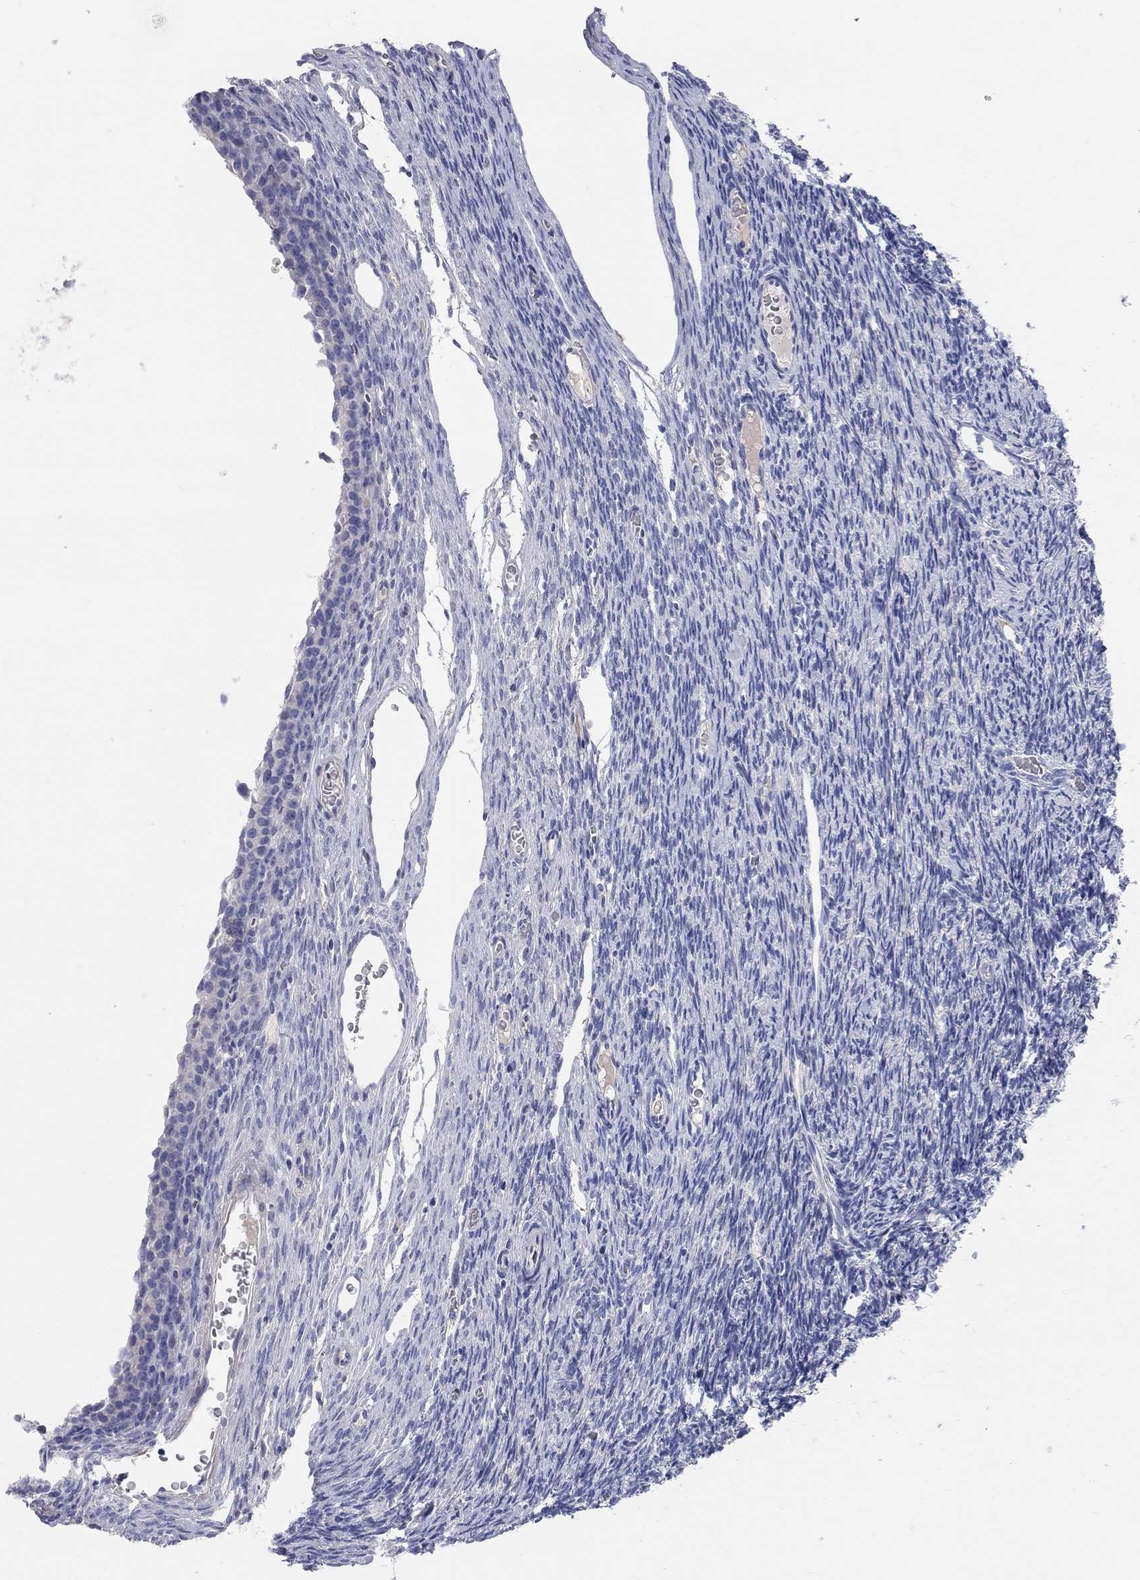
{"staining": {"intensity": "negative", "quantity": "none", "location": "none"}, "tissue": "ovary", "cell_type": "Follicle cells", "image_type": "normal", "snomed": [{"axis": "morphology", "description": "Normal tissue, NOS"}, {"axis": "topography", "description": "Ovary"}], "caption": "An image of human ovary is negative for staining in follicle cells. (DAB (3,3'-diaminobenzidine) immunohistochemistry (IHC) with hematoxylin counter stain).", "gene": "AOX1", "patient": {"sex": "female", "age": 27}}